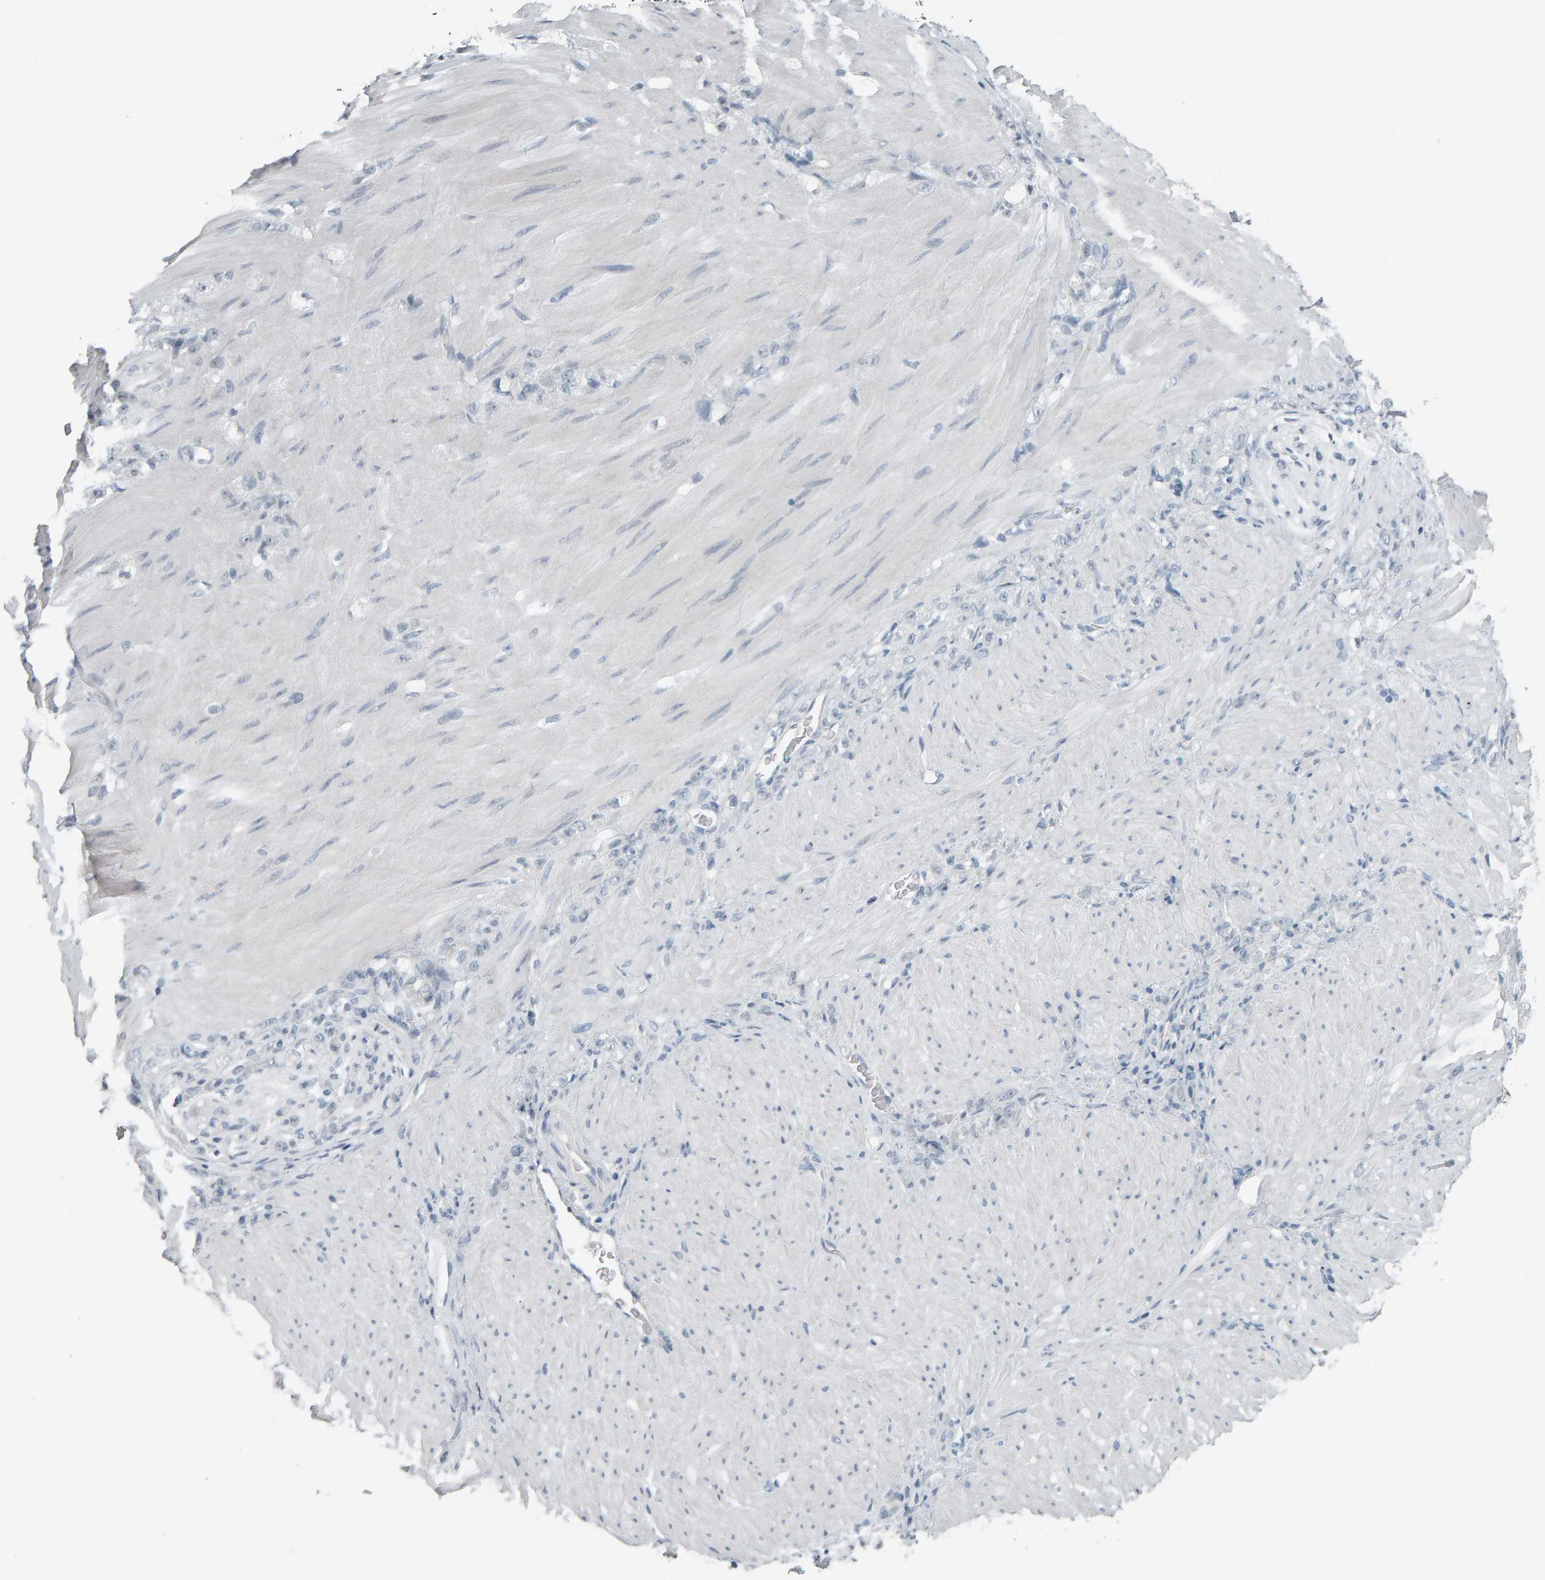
{"staining": {"intensity": "negative", "quantity": "none", "location": "none"}, "tissue": "stomach cancer", "cell_type": "Tumor cells", "image_type": "cancer", "snomed": [{"axis": "morphology", "description": "Normal tissue, NOS"}, {"axis": "morphology", "description": "Adenocarcinoma, NOS"}, {"axis": "topography", "description": "Stomach"}], "caption": "Adenocarcinoma (stomach) stained for a protein using IHC demonstrates no staining tumor cells.", "gene": "PYY", "patient": {"sex": "male", "age": 82}}